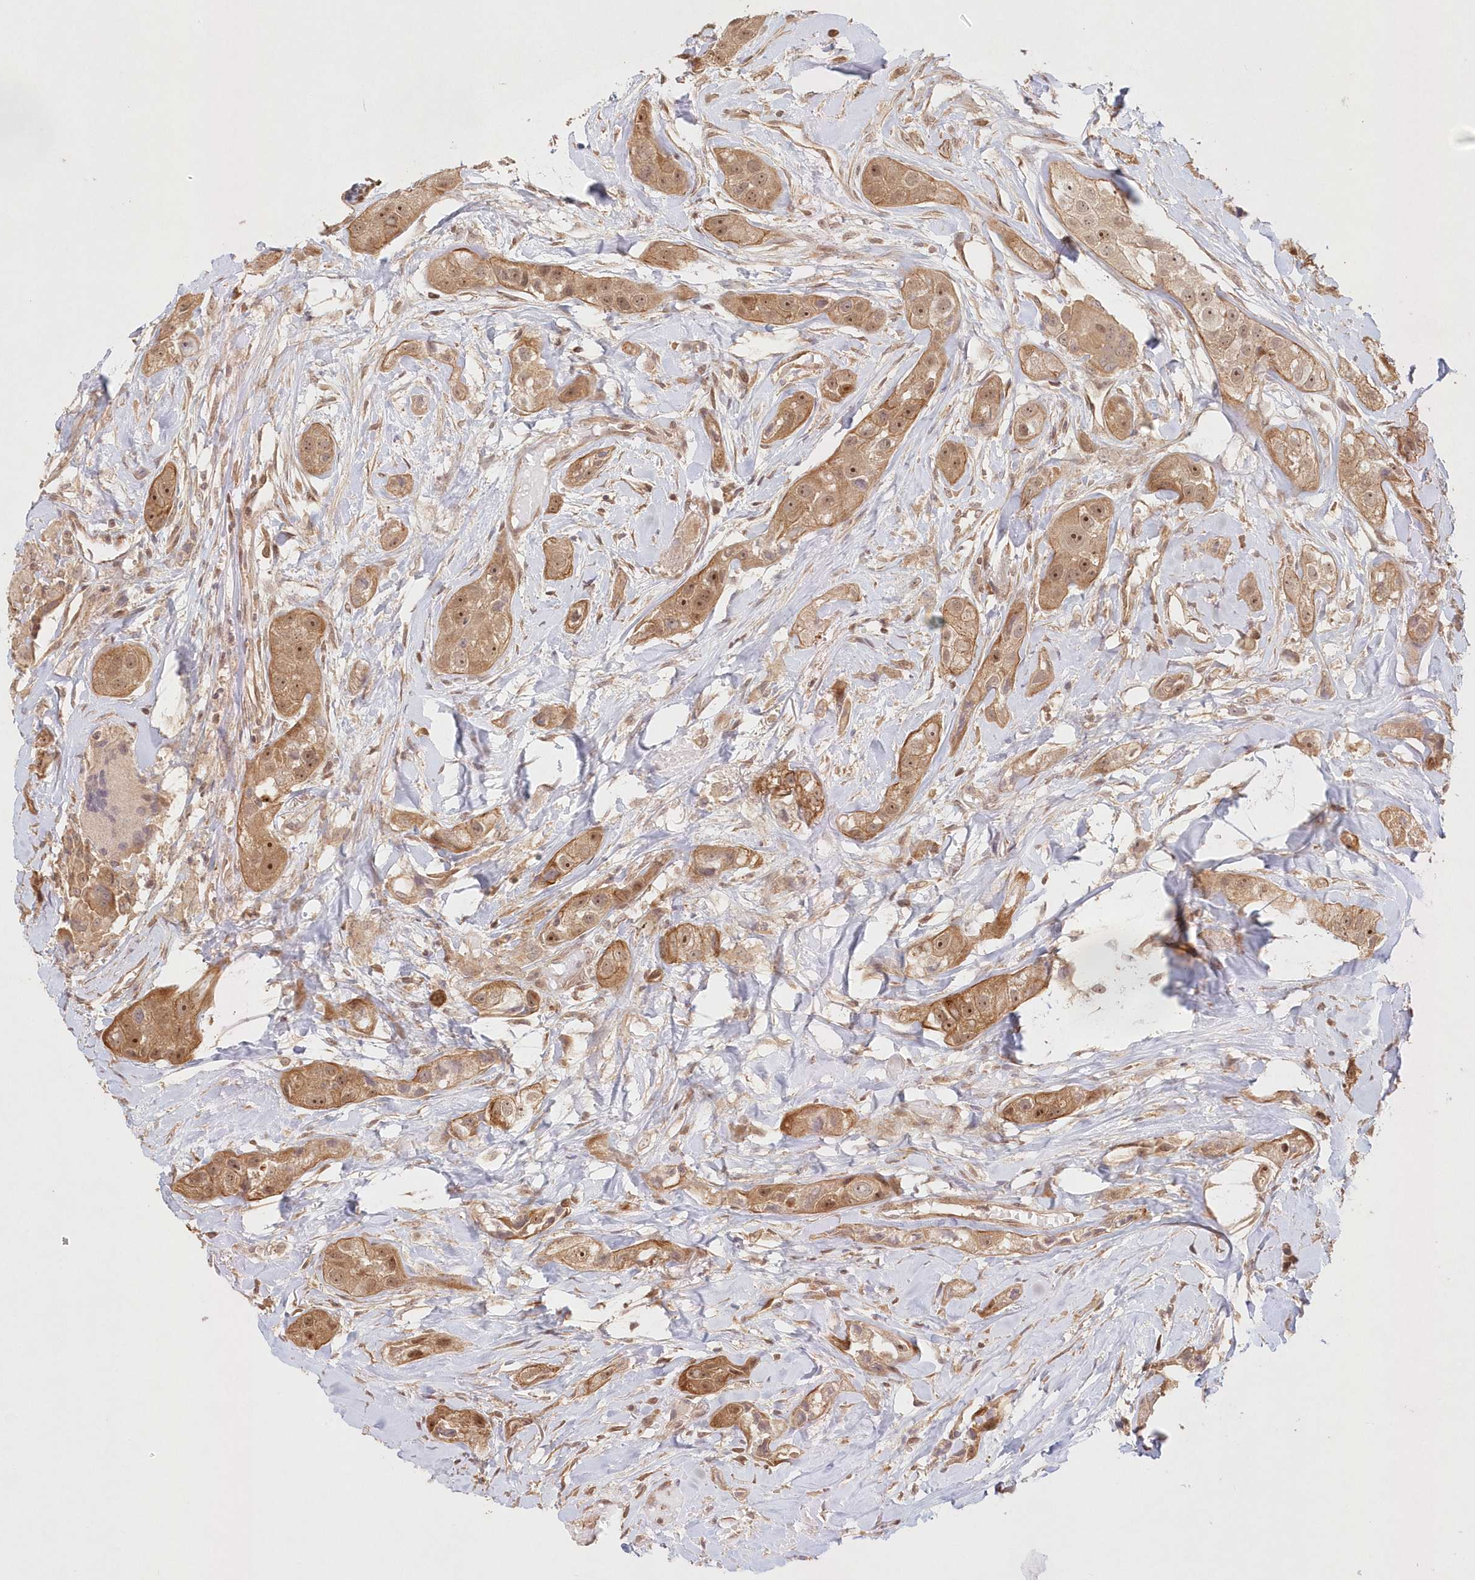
{"staining": {"intensity": "moderate", "quantity": ">75%", "location": "cytoplasmic/membranous,nuclear"}, "tissue": "head and neck cancer", "cell_type": "Tumor cells", "image_type": "cancer", "snomed": [{"axis": "morphology", "description": "Normal tissue, NOS"}, {"axis": "morphology", "description": "Squamous cell carcinoma, NOS"}, {"axis": "topography", "description": "Skeletal muscle"}, {"axis": "topography", "description": "Head-Neck"}], "caption": "This image demonstrates immunohistochemistry staining of squamous cell carcinoma (head and neck), with medium moderate cytoplasmic/membranous and nuclear expression in about >75% of tumor cells.", "gene": "KIAA0232", "patient": {"sex": "male", "age": 51}}